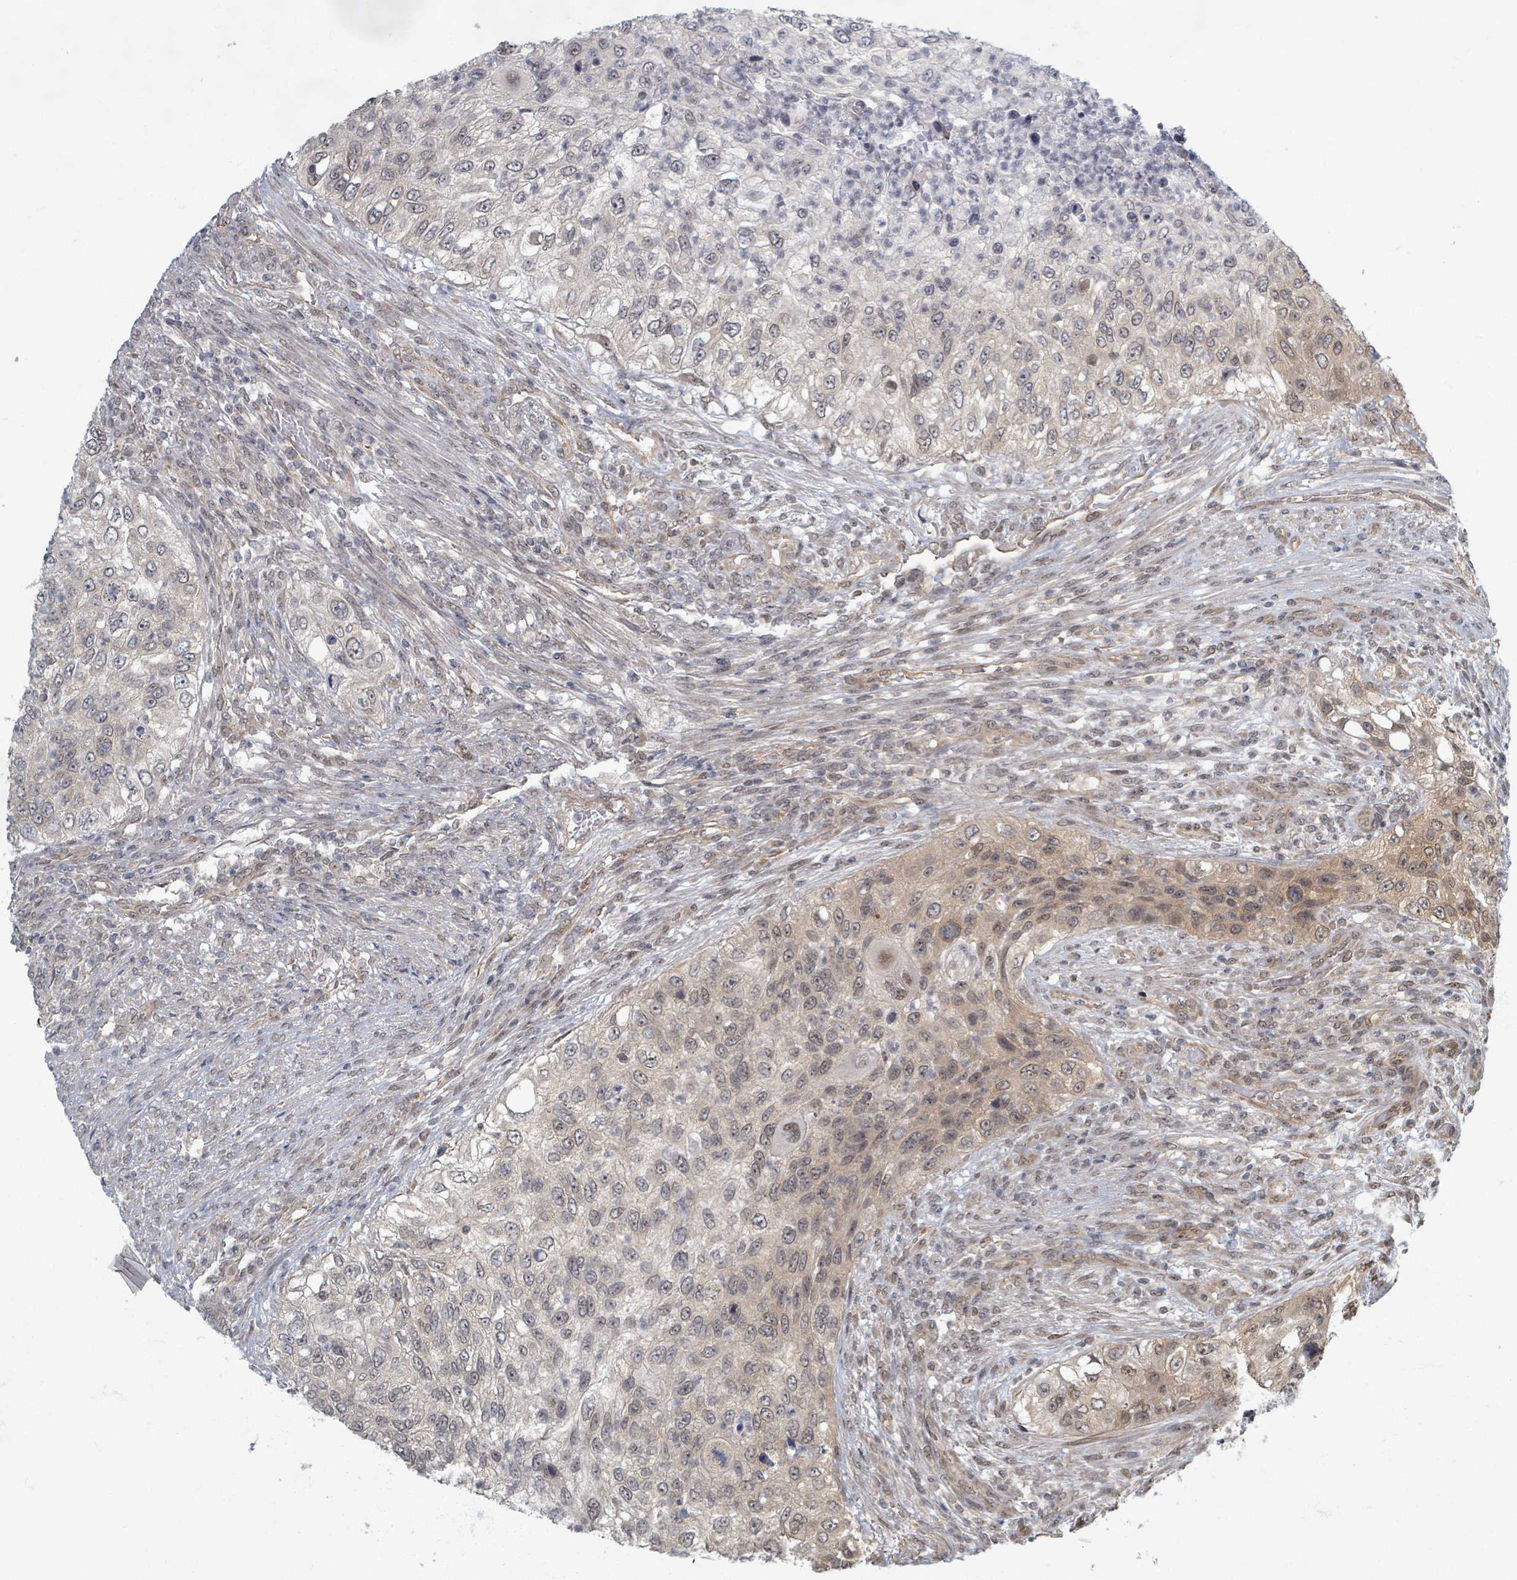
{"staining": {"intensity": "weak", "quantity": "<25%", "location": "cytoplasmic/membranous"}, "tissue": "urothelial cancer", "cell_type": "Tumor cells", "image_type": "cancer", "snomed": [{"axis": "morphology", "description": "Urothelial carcinoma, High grade"}, {"axis": "topography", "description": "Urinary bladder"}], "caption": "Immunohistochemical staining of urothelial cancer displays no significant expression in tumor cells.", "gene": "INTS15", "patient": {"sex": "female", "age": 60}}